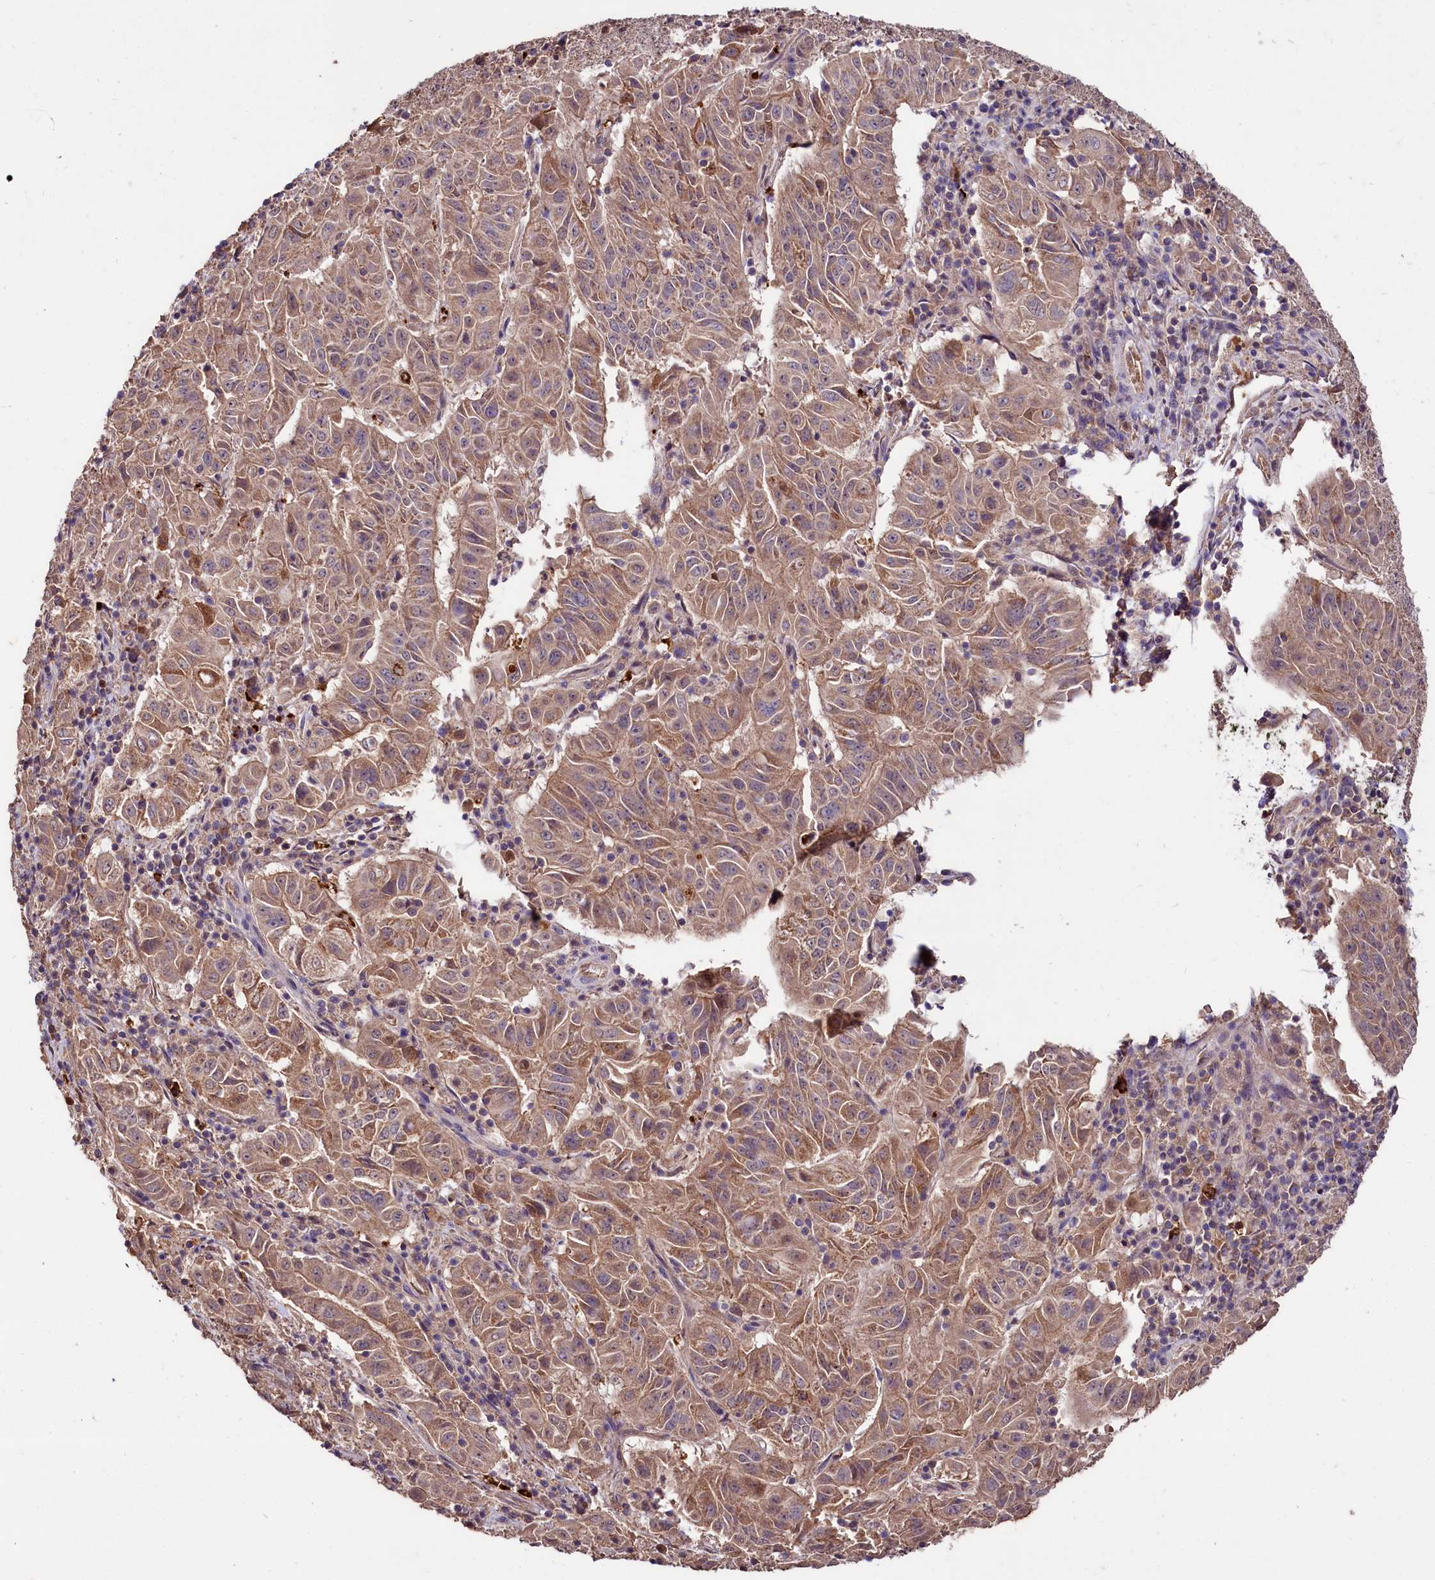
{"staining": {"intensity": "weak", "quantity": ">75%", "location": "cytoplasmic/membranous"}, "tissue": "pancreatic cancer", "cell_type": "Tumor cells", "image_type": "cancer", "snomed": [{"axis": "morphology", "description": "Adenocarcinoma, NOS"}, {"axis": "topography", "description": "Pancreas"}], "caption": "Pancreatic cancer (adenocarcinoma) tissue reveals weak cytoplasmic/membranous positivity in about >75% of tumor cells (DAB IHC with brightfield microscopy, high magnification).", "gene": "KLRB1", "patient": {"sex": "male", "age": 63}}